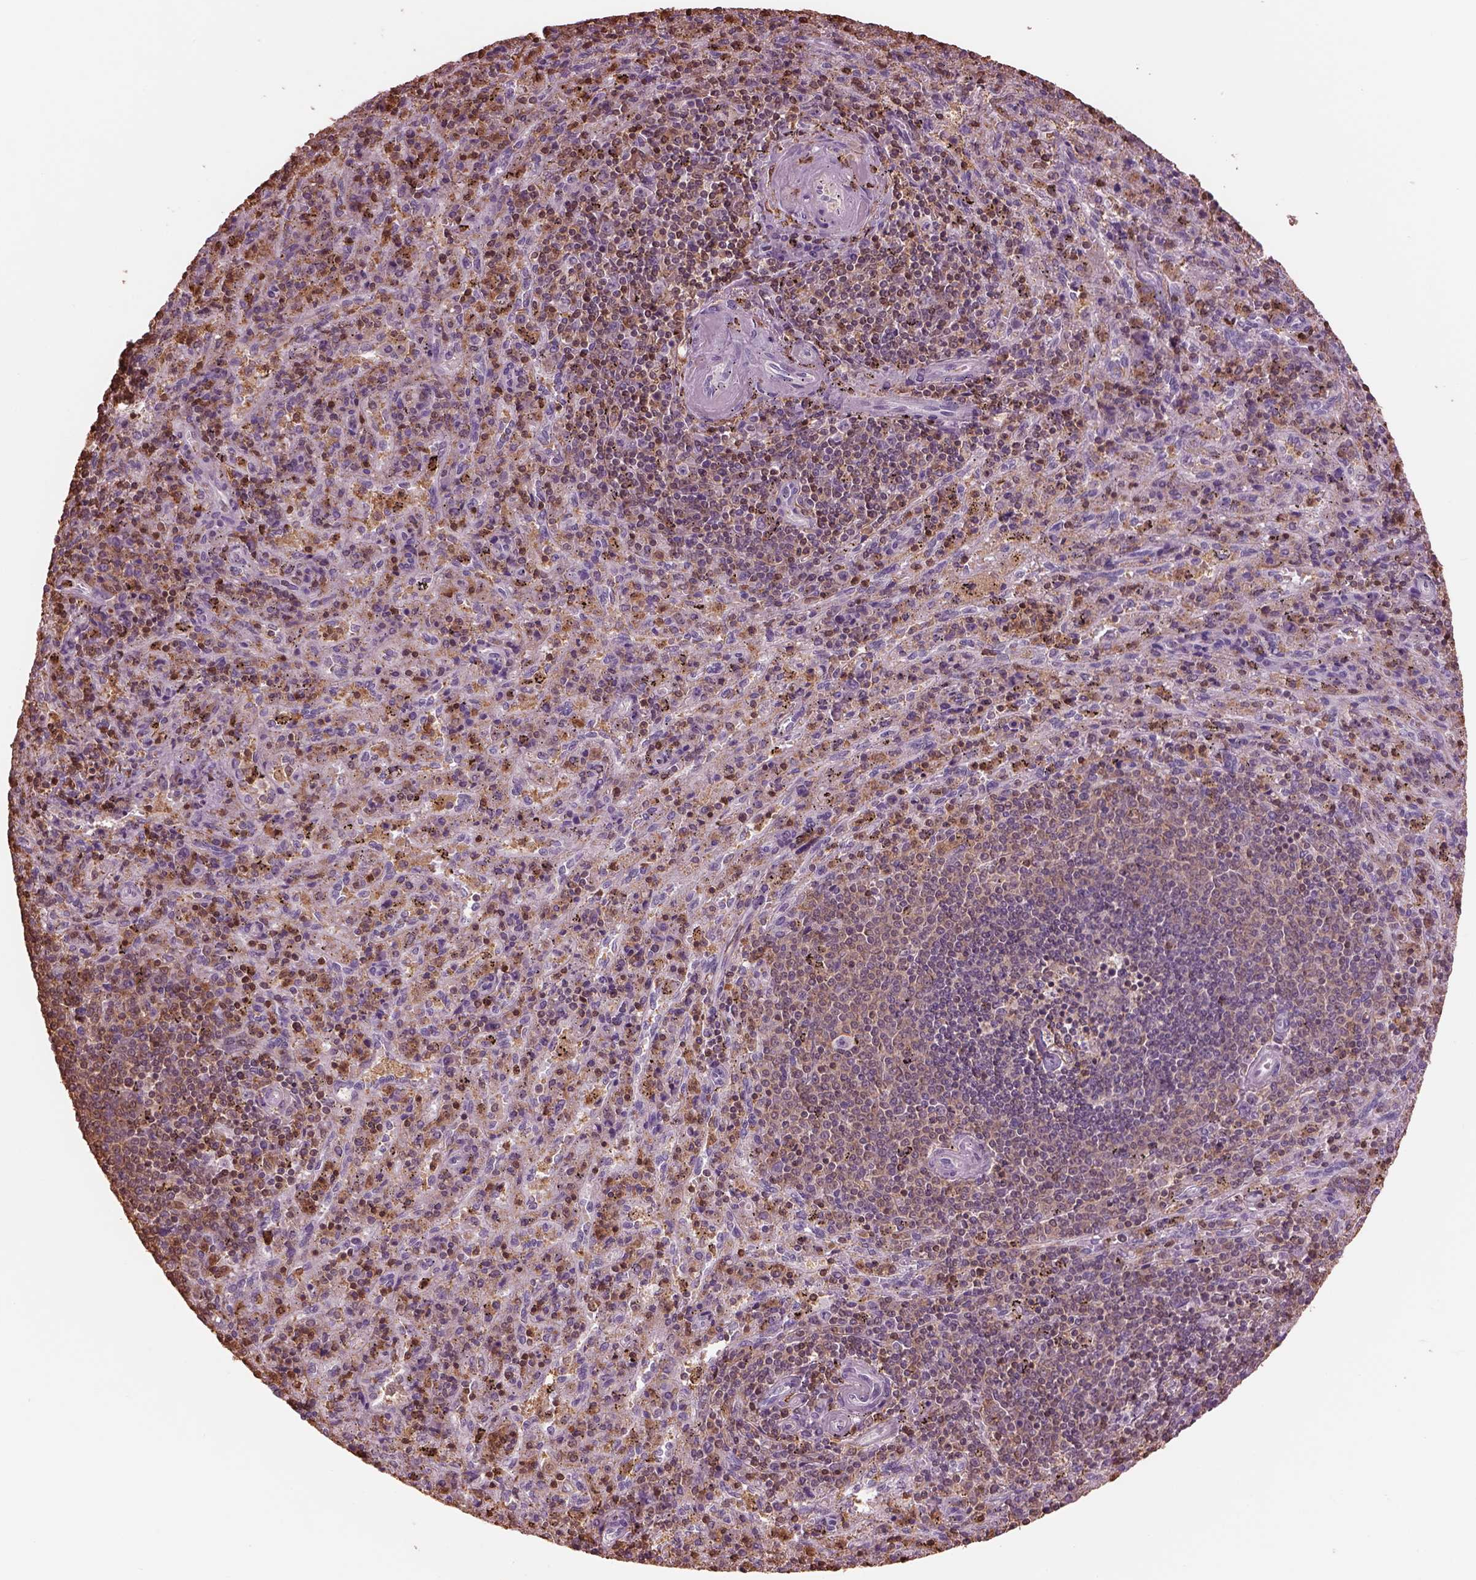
{"staining": {"intensity": "moderate", "quantity": ">75%", "location": "cytoplasmic/membranous,nuclear"}, "tissue": "spleen", "cell_type": "Cells in red pulp", "image_type": "normal", "snomed": [{"axis": "morphology", "description": "Normal tissue, NOS"}, {"axis": "topography", "description": "Spleen"}], "caption": "This micrograph exhibits normal spleen stained with immunohistochemistry to label a protein in brown. The cytoplasmic/membranous,nuclear of cells in red pulp show moderate positivity for the protein. Nuclei are counter-stained blue.", "gene": "IL31RA", "patient": {"sex": "male", "age": 57}}